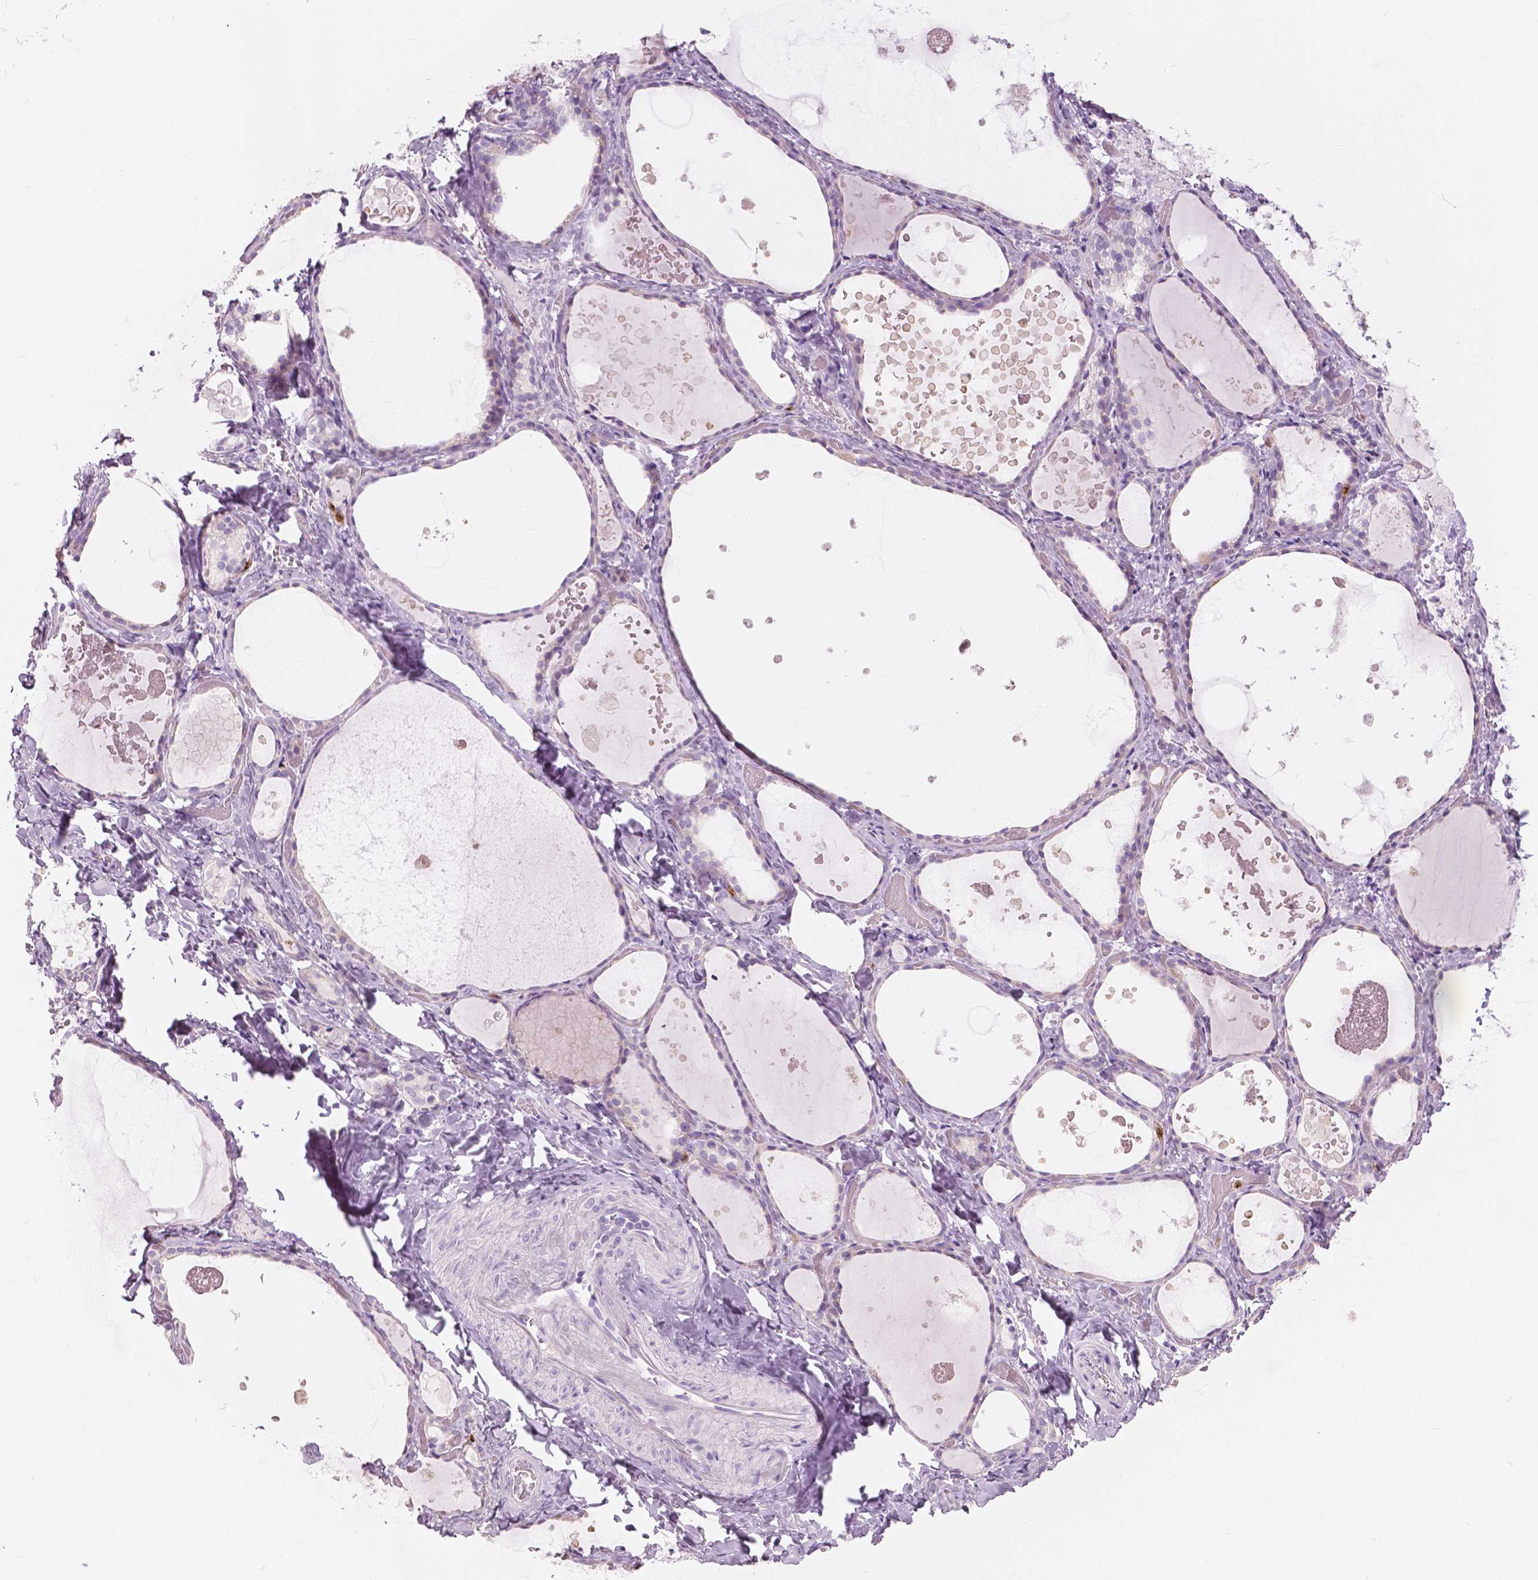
{"staining": {"intensity": "weak", "quantity": "<25%", "location": "cytoplasmic/membranous"}, "tissue": "thyroid gland", "cell_type": "Glandular cells", "image_type": "normal", "snomed": [{"axis": "morphology", "description": "Normal tissue, NOS"}, {"axis": "topography", "description": "Thyroid gland"}], "caption": "IHC of unremarkable thyroid gland displays no staining in glandular cells. (Immunohistochemistry (ihc), brightfield microscopy, high magnification).", "gene": "CXCR2", "patient": {"sex": "female", "age": 56}}